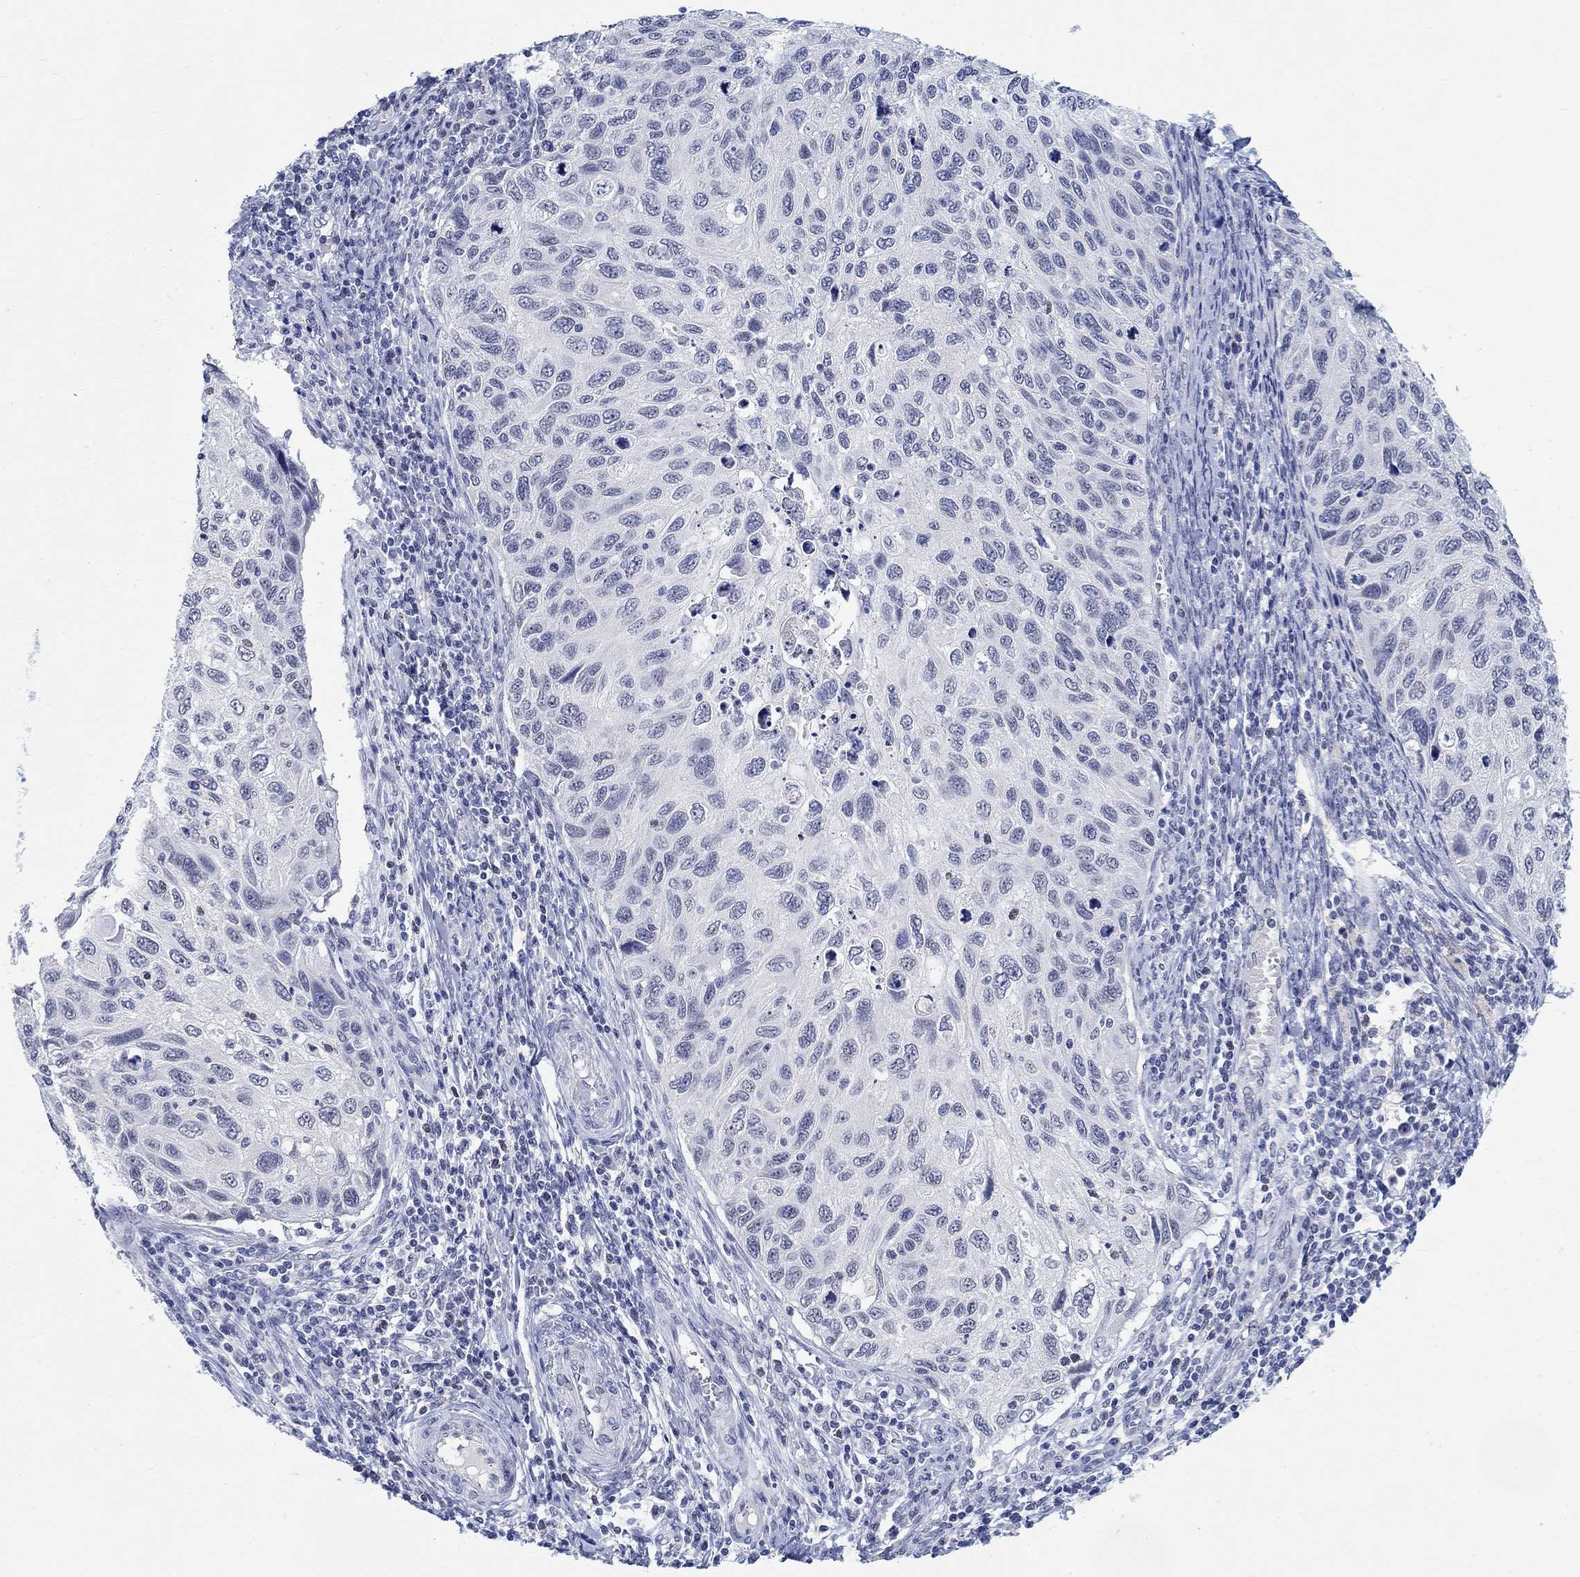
{"staining": {"intensity": "negative", "quantity": "none", "location": "none"}, "tissue": "cervical cancer", "cell_type": "Tumor cells", "image_type": "cancer", "snomed": [{"axis": "morphology", "description": "Squamous cell carcinoma, NOS"}, {"axis": "topography", "description": "Cervix"}], "caption": "Immunohistochemical staining of cervical squamous cell carcinoma exhibits no significant expression in tumor cells.", "gene": "ANKS1B", "patient": {"sex": "female", "age": 70}}